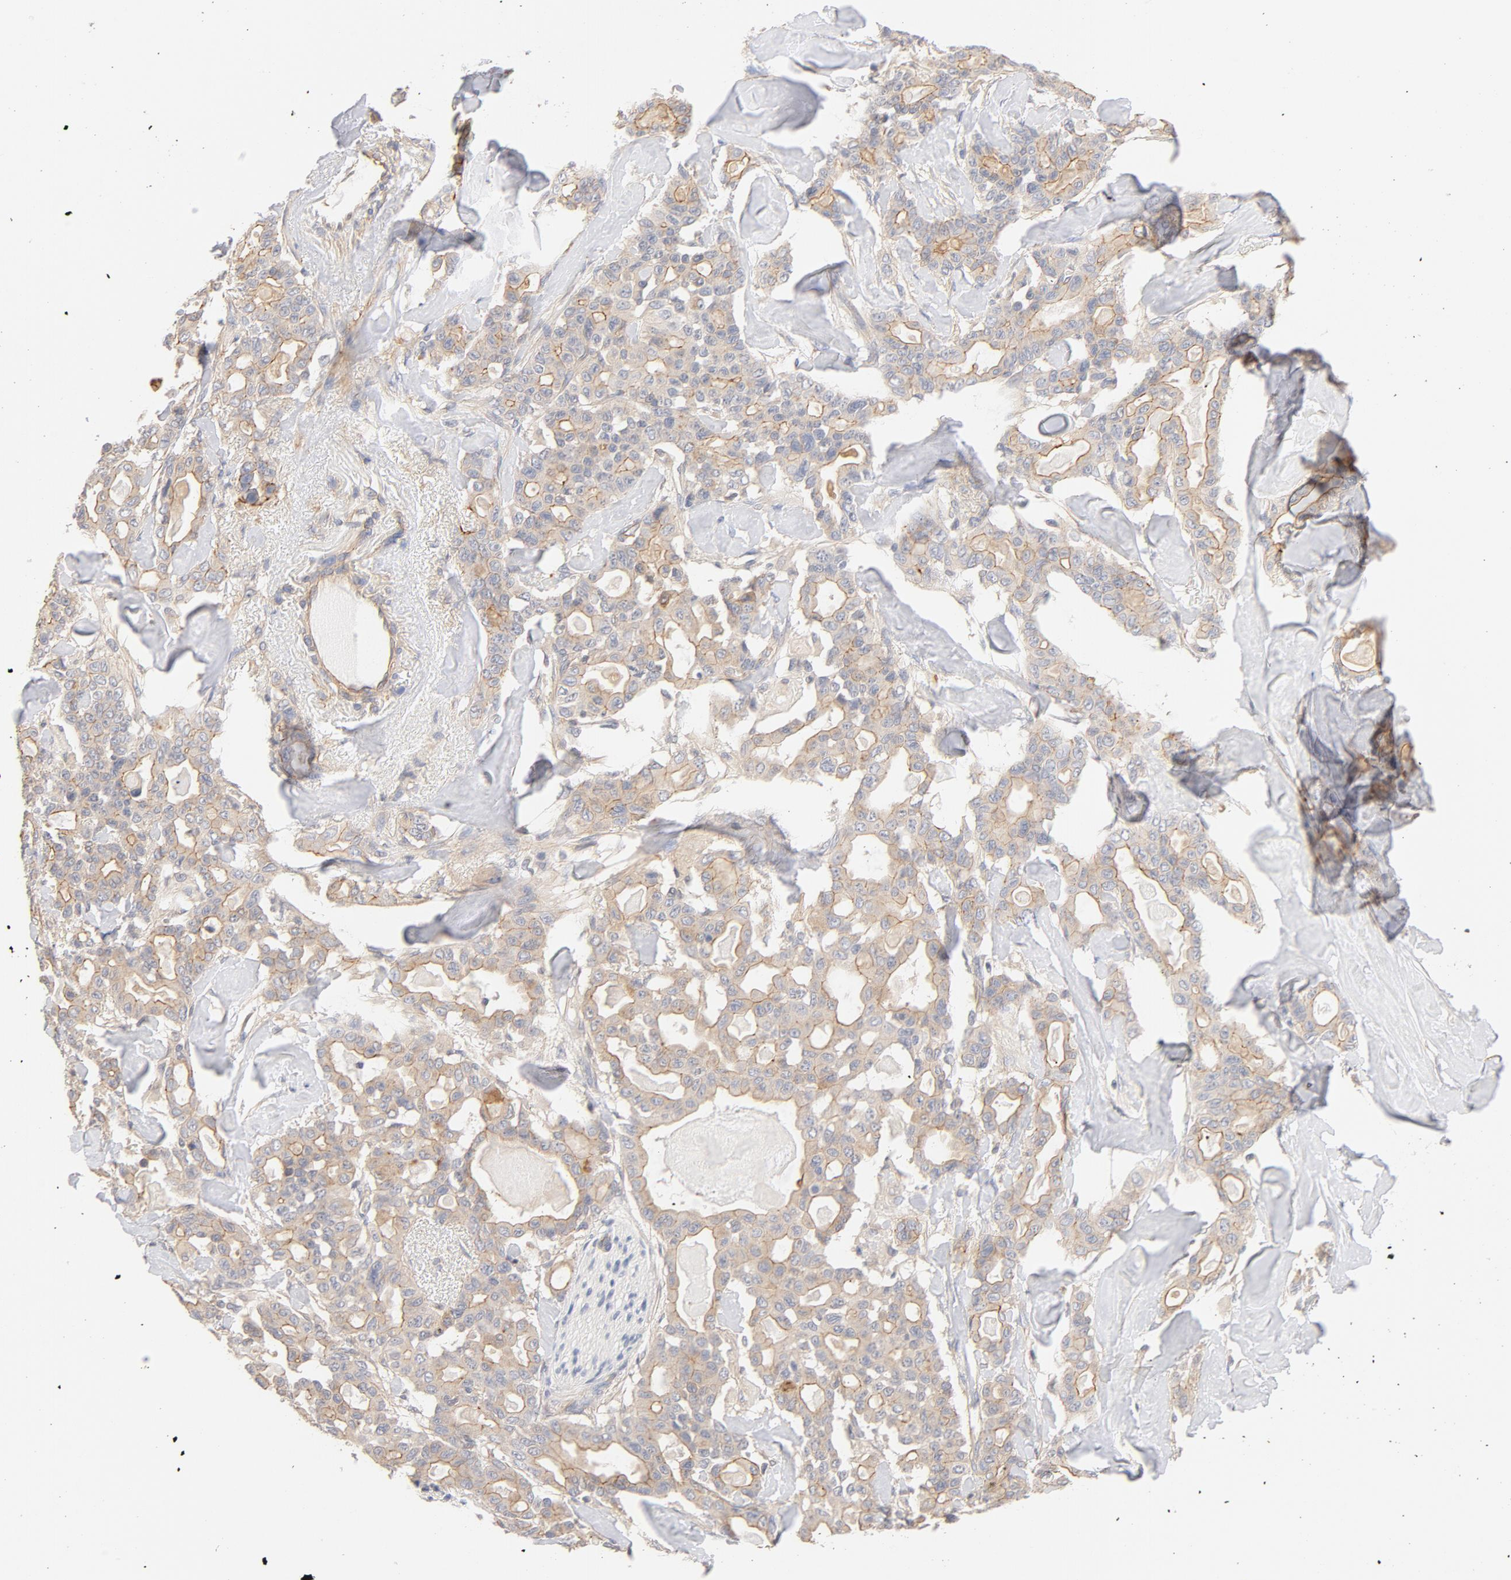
{"staining": {"intensity": "moderate", "quantity": ">75%", "location": "cytoplasmic/membranous"}, "tissue": "pancreatic cancer", "cell_type": "Tumor cells", "image_type": "cancer", "snomed": [{"axis": "morphology", "description": "Adenocarcinoma, NOS"}, {"axis": "topography", "description": "Pancreas"}], "caption": "A micrograph showing moderate cytoplasmic/membranous staining in approximately >75% of tumor cells in pancreatic adenocarcinoma, as visualized by brown immunohistochemical staining.", "gene": "STRN3", "patient": {"sex": "male", "age": 63}}